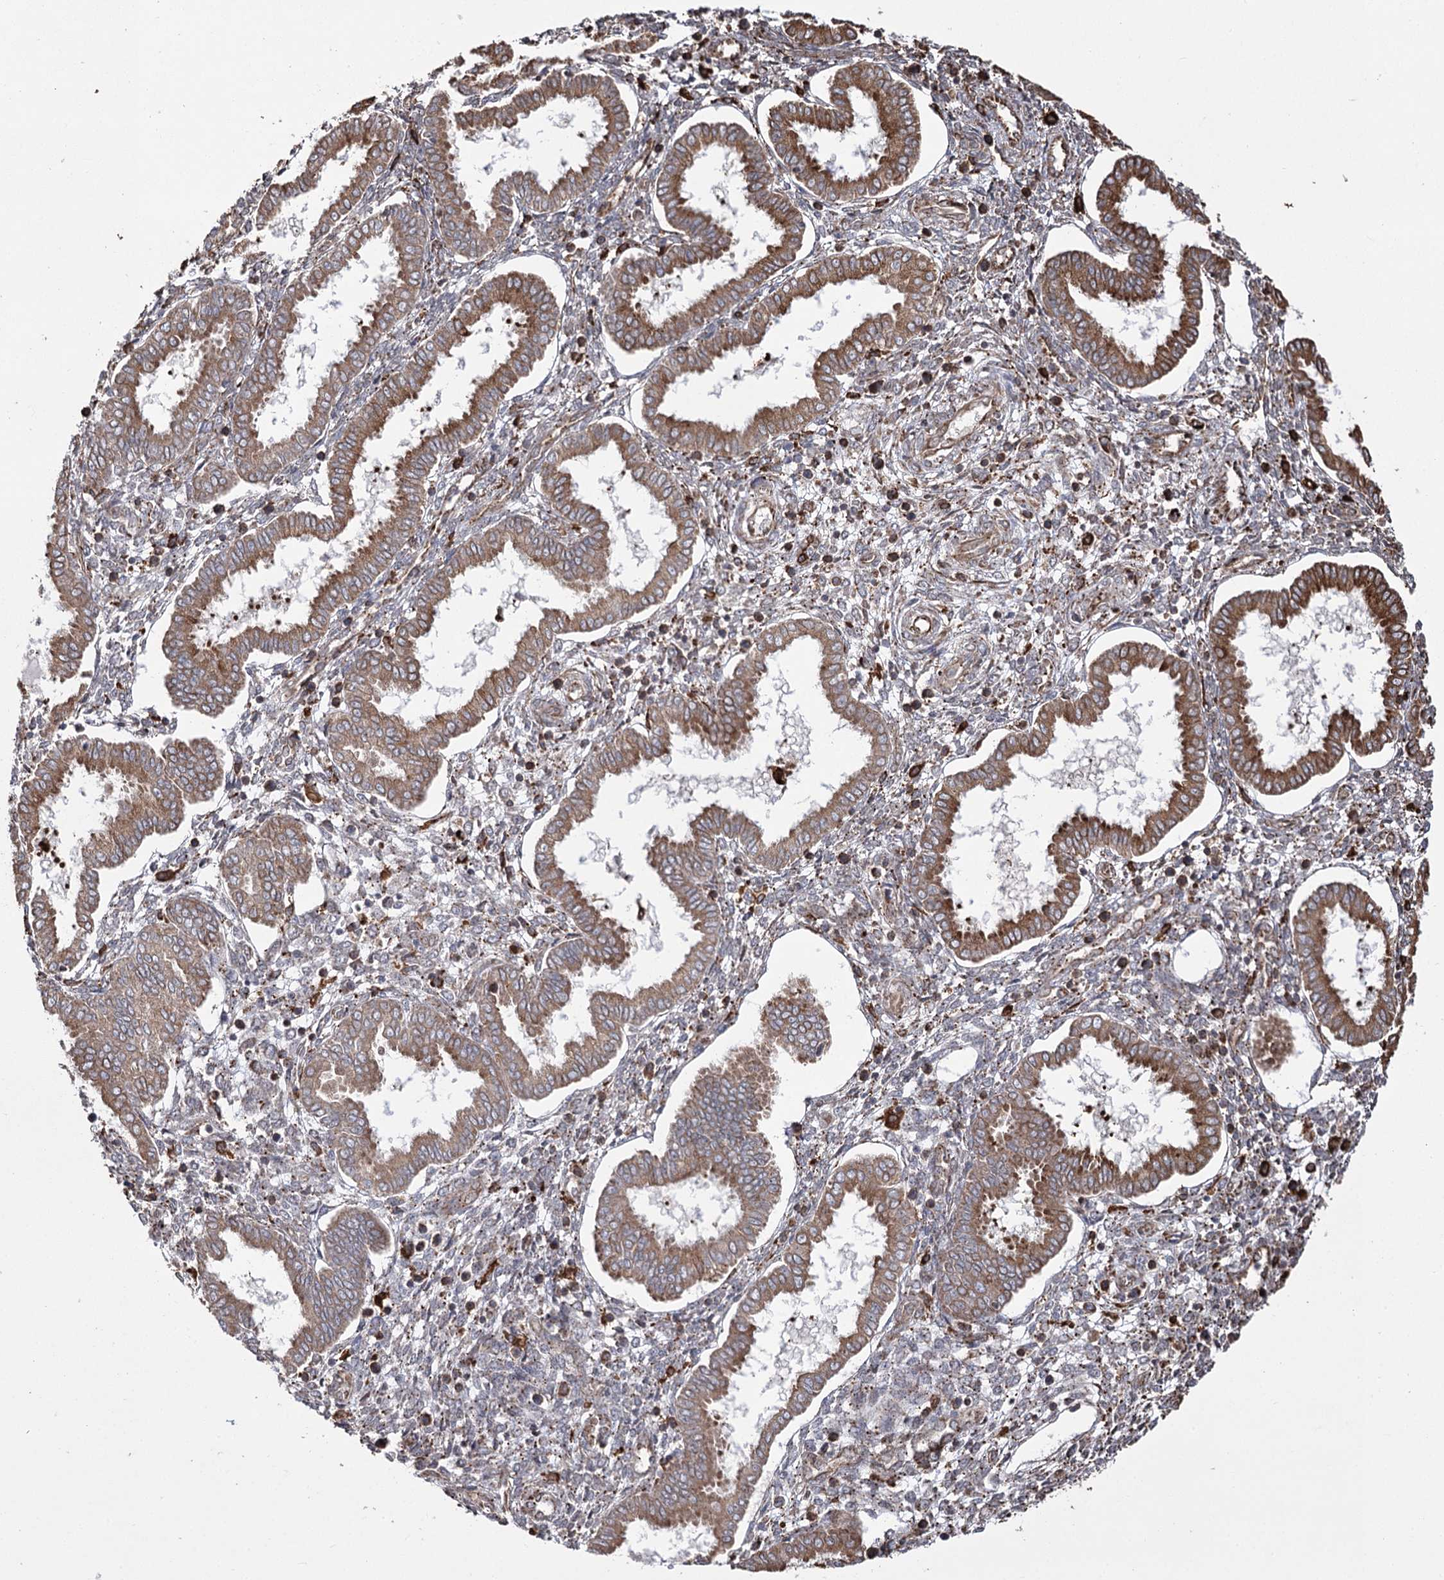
{"staining": {"intensity": "weak", "quantity": "25%-75%", "location": "cytoplasmic/membranous"}, "tissue": "endometrium", "cell_type": "Cells in endometrial stroma", "image_type": "normal", "snomed": [{"axis": "morphology", "description": "Normal tissue, NOS"}, {"axis": "topography", "description": "Endometrium"}], "caption": "Immunohistochemistry (IHC) photomicrograph of unremarkable endometrium: human endometrium stained using immunohistochemistry displays low levels of weak protein expression localized specifically in the cytoplasmic/membranous of cells in endometrial stroma, appearing as a cytoplasmic/membranous brown color.", "gene": "FANCL", "patient": {"sex": "female", "age": 24}}